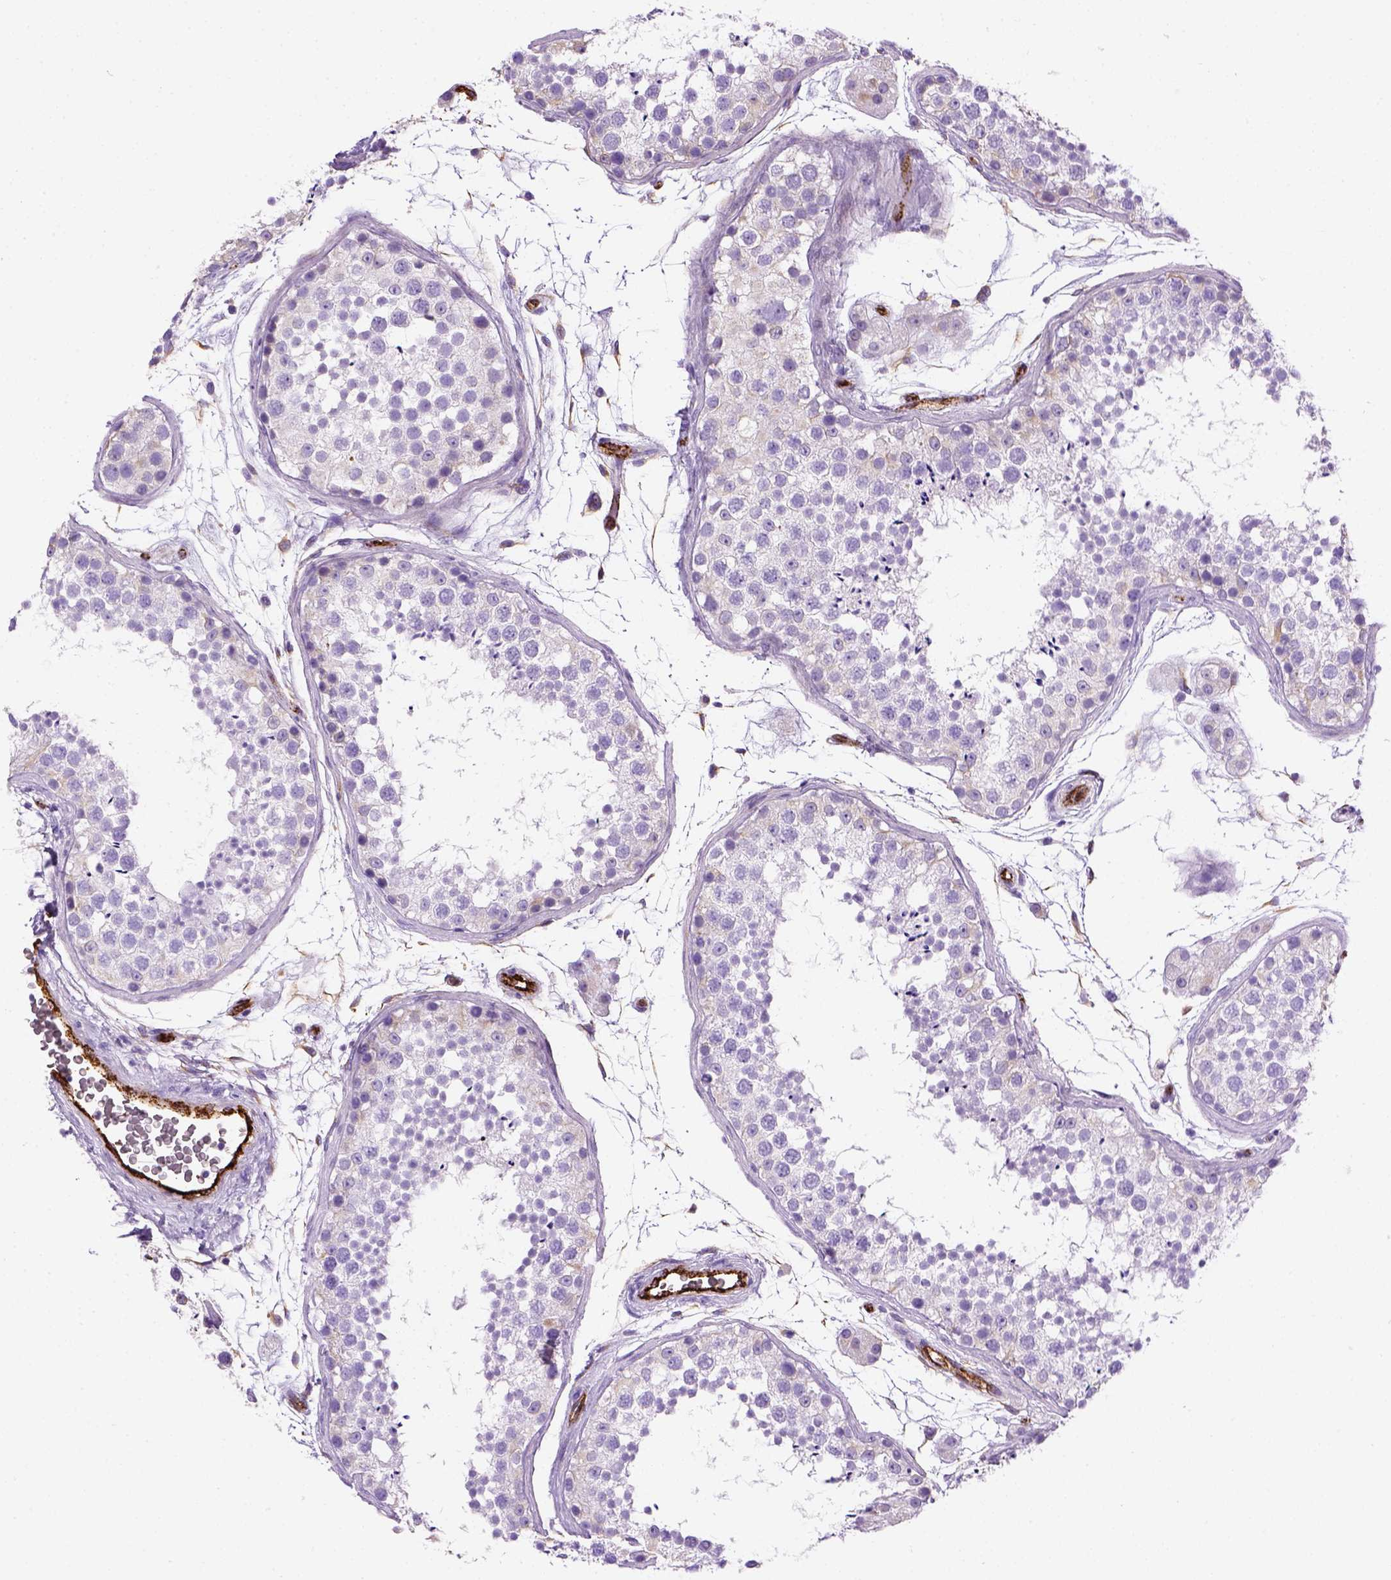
{"staining": {"intensity": "negative", "quantity": "none", "location": "none"}, "tissue": "testis", "cell_type": "Cells in seminiferous ducts", "image_type": "normal", "snomed": [{"axis": "morphology", "description": "Normal tissue, NOS"}, {"axis": "topography", "description": "Testis"}], "caption": "Cells in seminiferous ducts are negative for brown protein staining in benign testis. The staining was performed using DAB (3,3'-diaminobenzidine) to visualize the protein expression in brown, while the nuclei were stained in blue with hematoxylin (Magnification: 20x).", "gene": "VWF", "patient": {"sex": "male", "age": 41}}